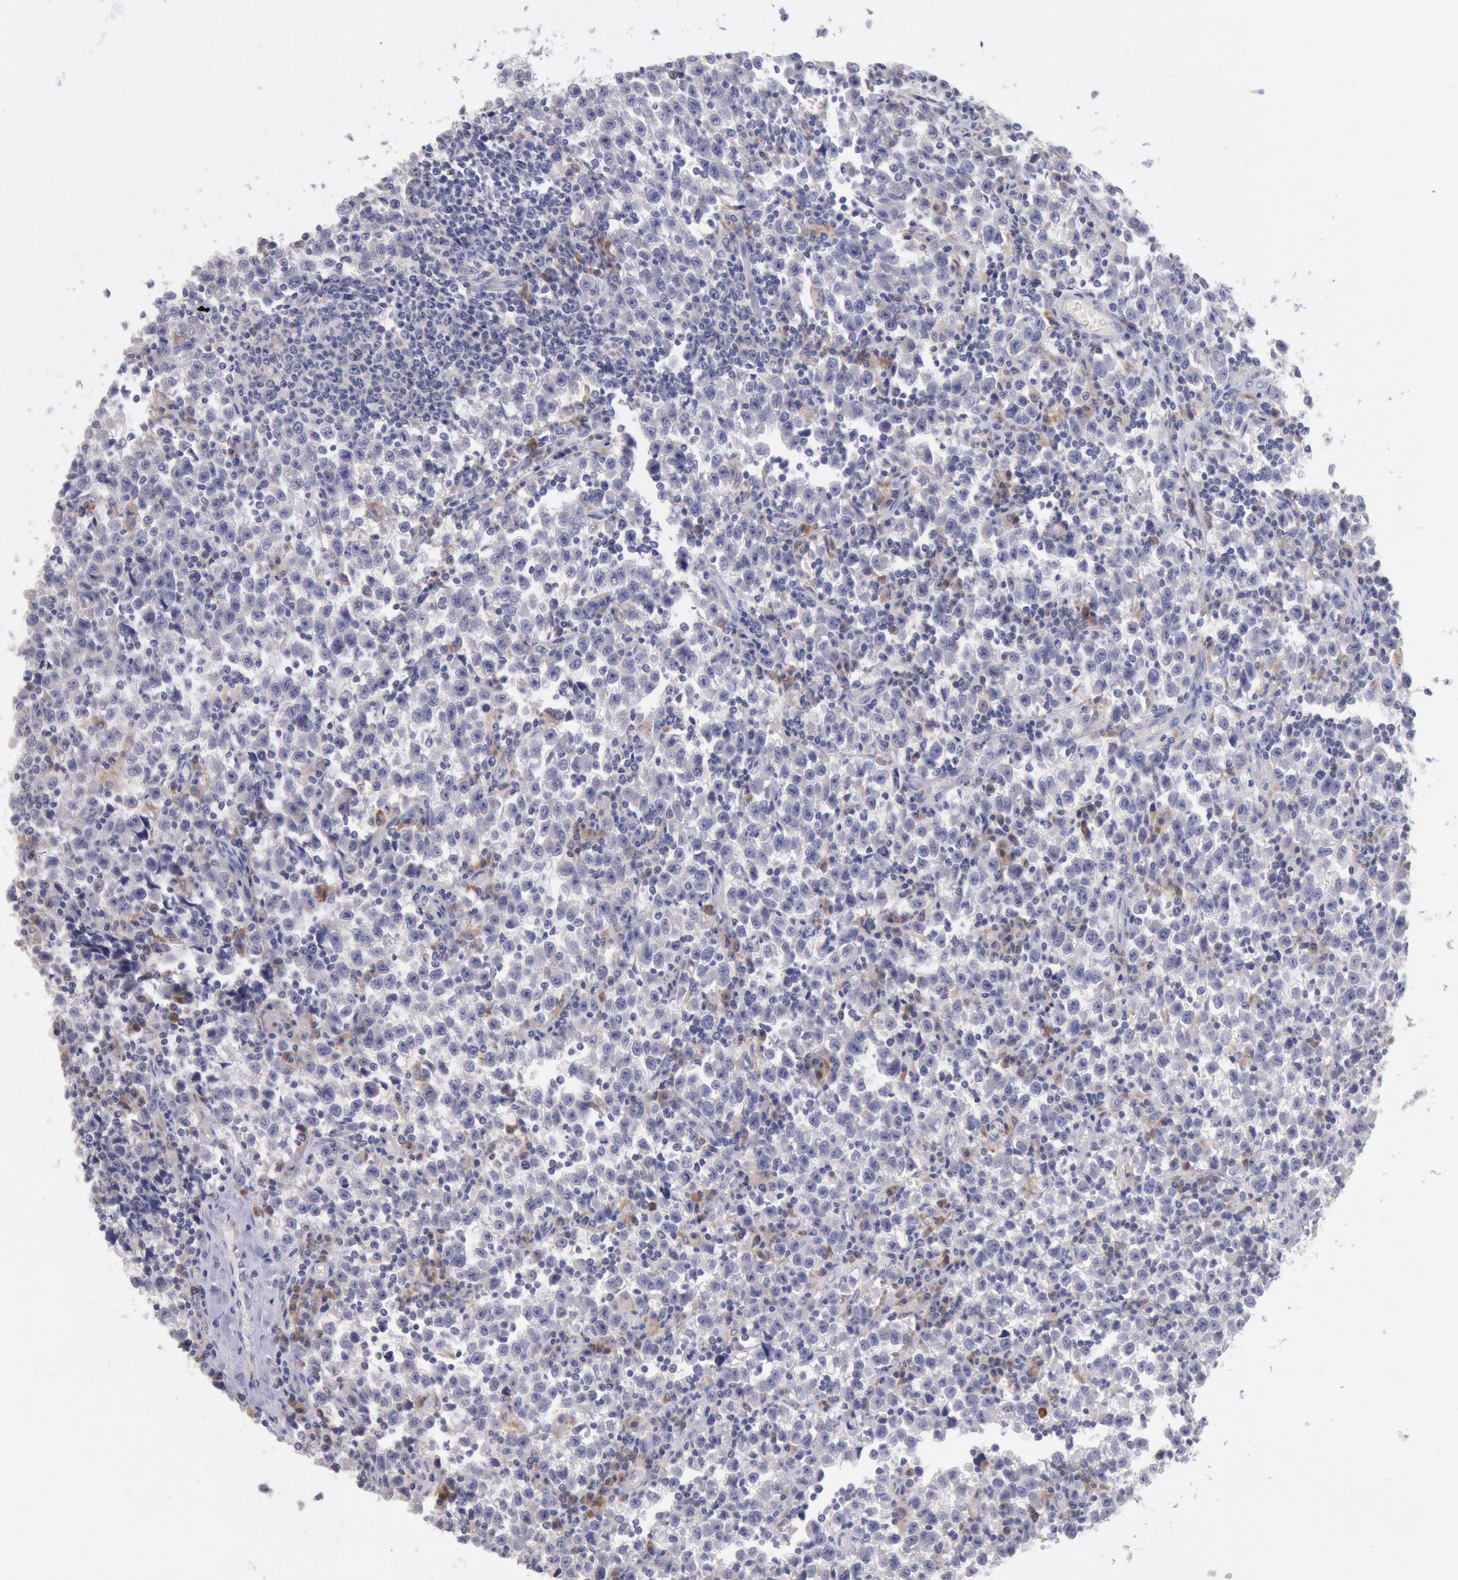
{"staining": {"intensity": "negative", "quantity": "none", "location": "none"}, "tissue": "testis cancer", "cell_type": "Tumor cells", "image_type": "cancer", "snomed": [{"axis": "morphology", "description": "Seminoma, NOS"}, {"axis": "topography", "description": "Testis"}], "caption": "IHC photomicrograph of human testis seminoma stained for a protein (brown), which shows no expression in tumor cells.", "gene": "GAL3ST1", "patient": {"sex": "male", "age": 35}}